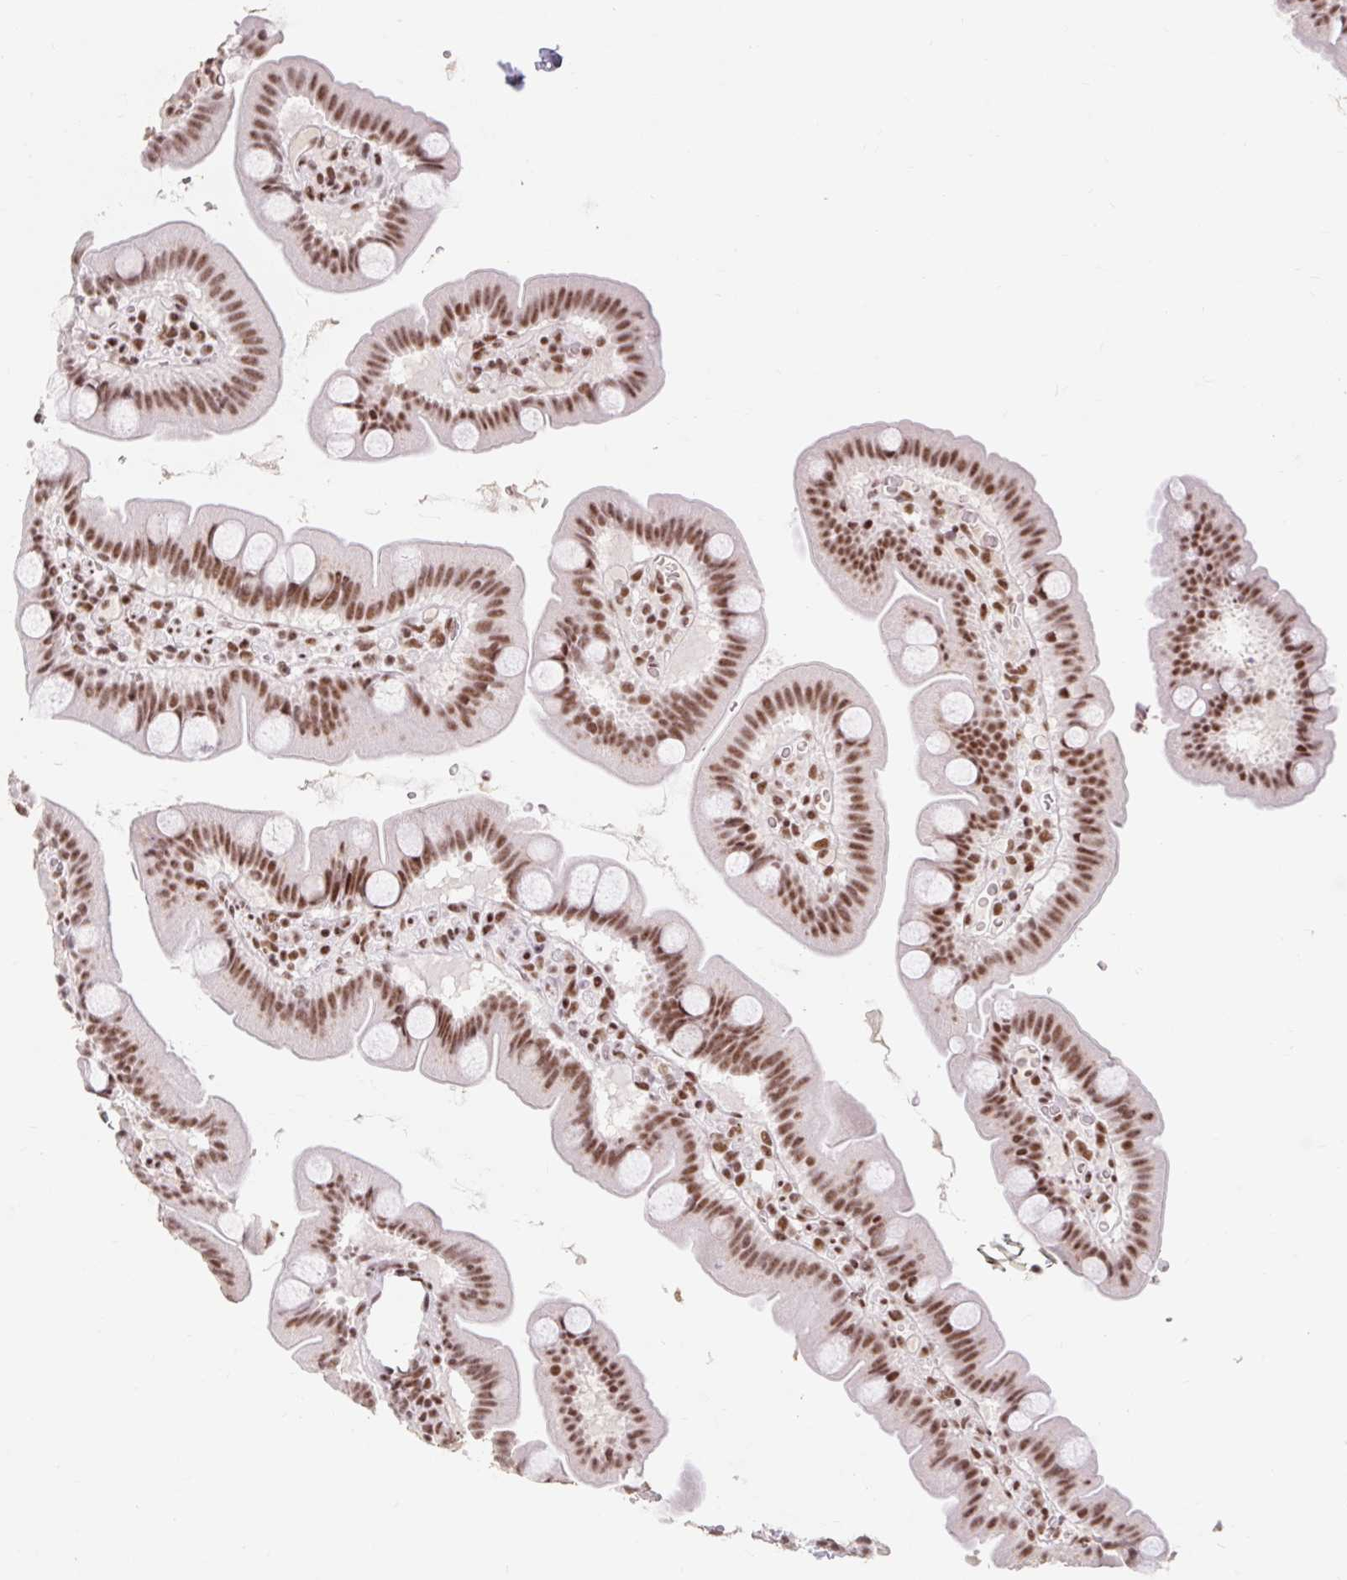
{"staining": {"intensity": "moderate", "quantity": ">75%", "location": "nuclear"}, "tissue": "small intestine", "cell_type": "Glandular cells", "image_type": "normal", "snomed": [{"axis": "morphology", "description": "Normal tissue, NOS"}, {"axis": "topography", "description": "Small intestine"}], "caption": "A brown stain labels moderate nuclear staining of a protein in glandular cells of unremarkable human small intestine.", "gene": "SRSF10", "patient": {"sex": "female", "age": 68}}